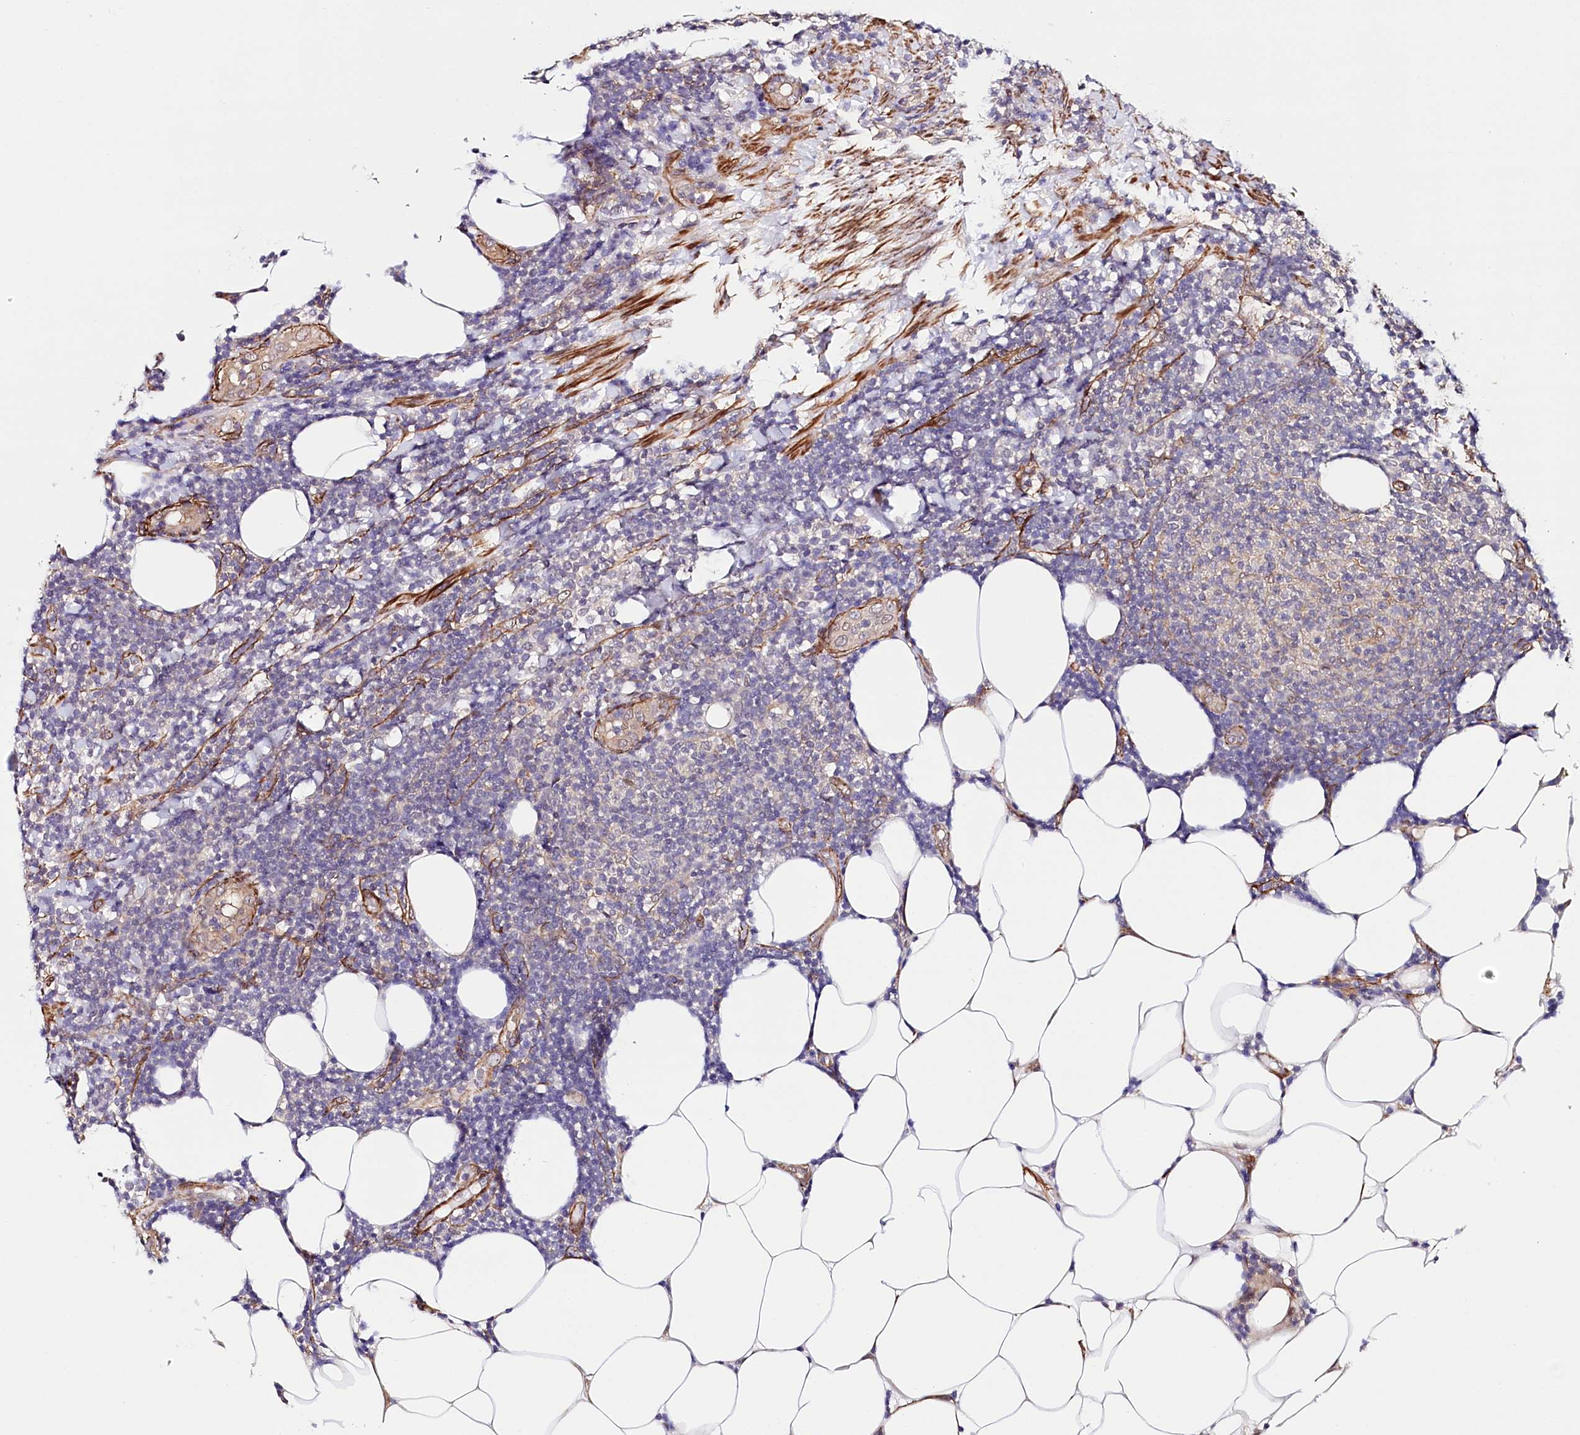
{"staining": {"intensity": "negative", "quantity": "none", "location": "none"}, "tissue": "lymphoma", "cell_type": "Tumor cells", "image_type": "cancer", "snomed": [{"axis": "morphology", "description": "Malignant lymphoma, non-Hodgkin's type, Low grade"}, {"axis": "topography", "description": "Lymph node"}], "caption": "IHC micrograph of neoplastic tissue: human lymphoma stained with DAB (3,3'-diaminobenzidine) shows no significant protein positivity in tumor cells.", "gene": "PPP2R5B", "patient": {"sex": "male", "age": 66}}